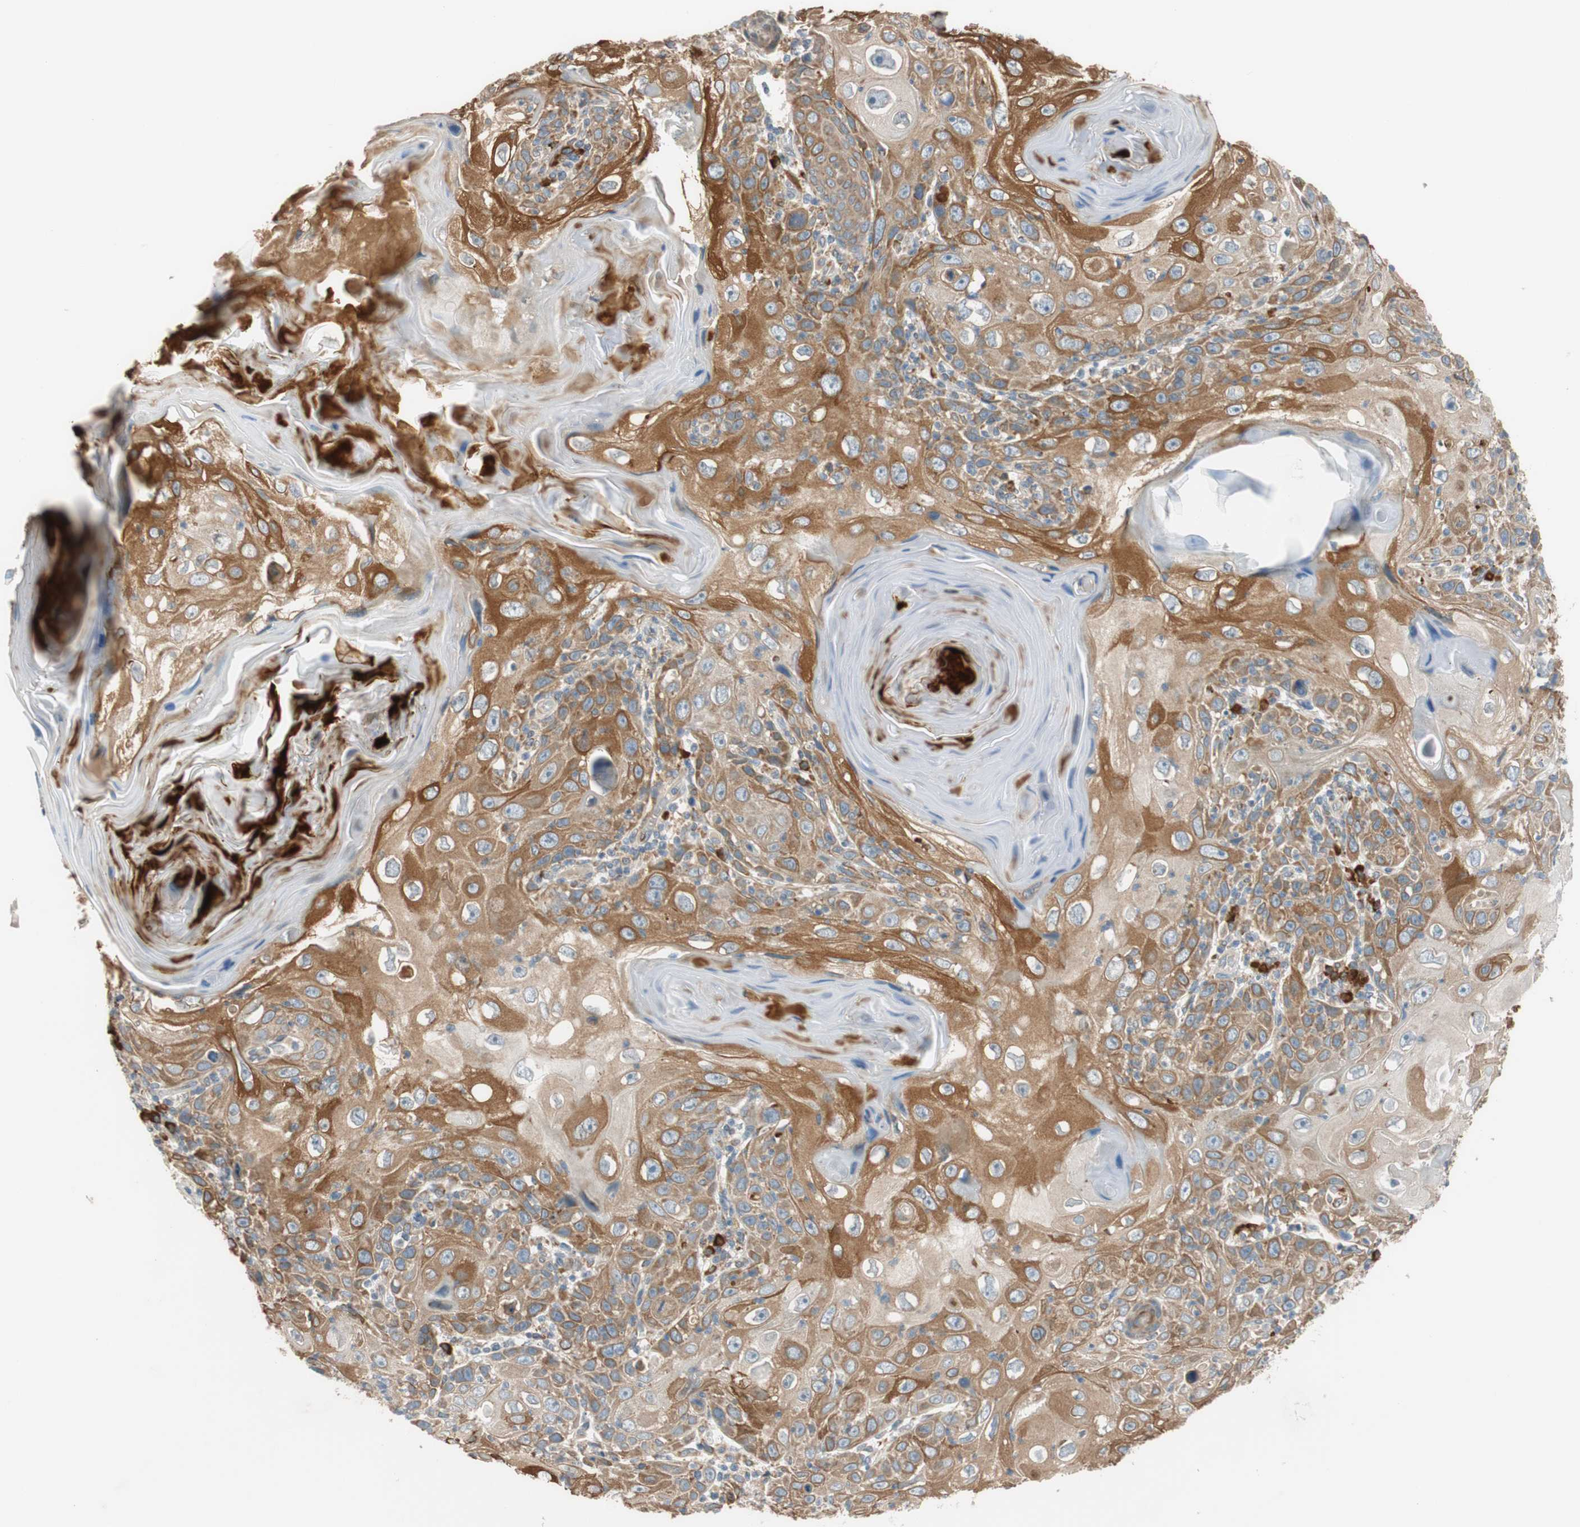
{"staining": {"intensity": "moderate", "quantity": ">75%", "location": "cytoplasmic/membranous"}, "tissue": "skin cancer", "cell_type": "Tumor cells", "image_type": "cancer", "snomed": [{"axis": "morphology", "description": "Squamous cell carcinoma, NOS"}, {"axis": "topography", "description": "Skin"}], "caption": "DAB immunohistochemical staining of human skin cancer exhibits moderate cytoplasmic/membranous protein staining in approximately >75% of tumor cells.", "gene": "RPN2", "patient": {"sex": "female", "age": 88}}